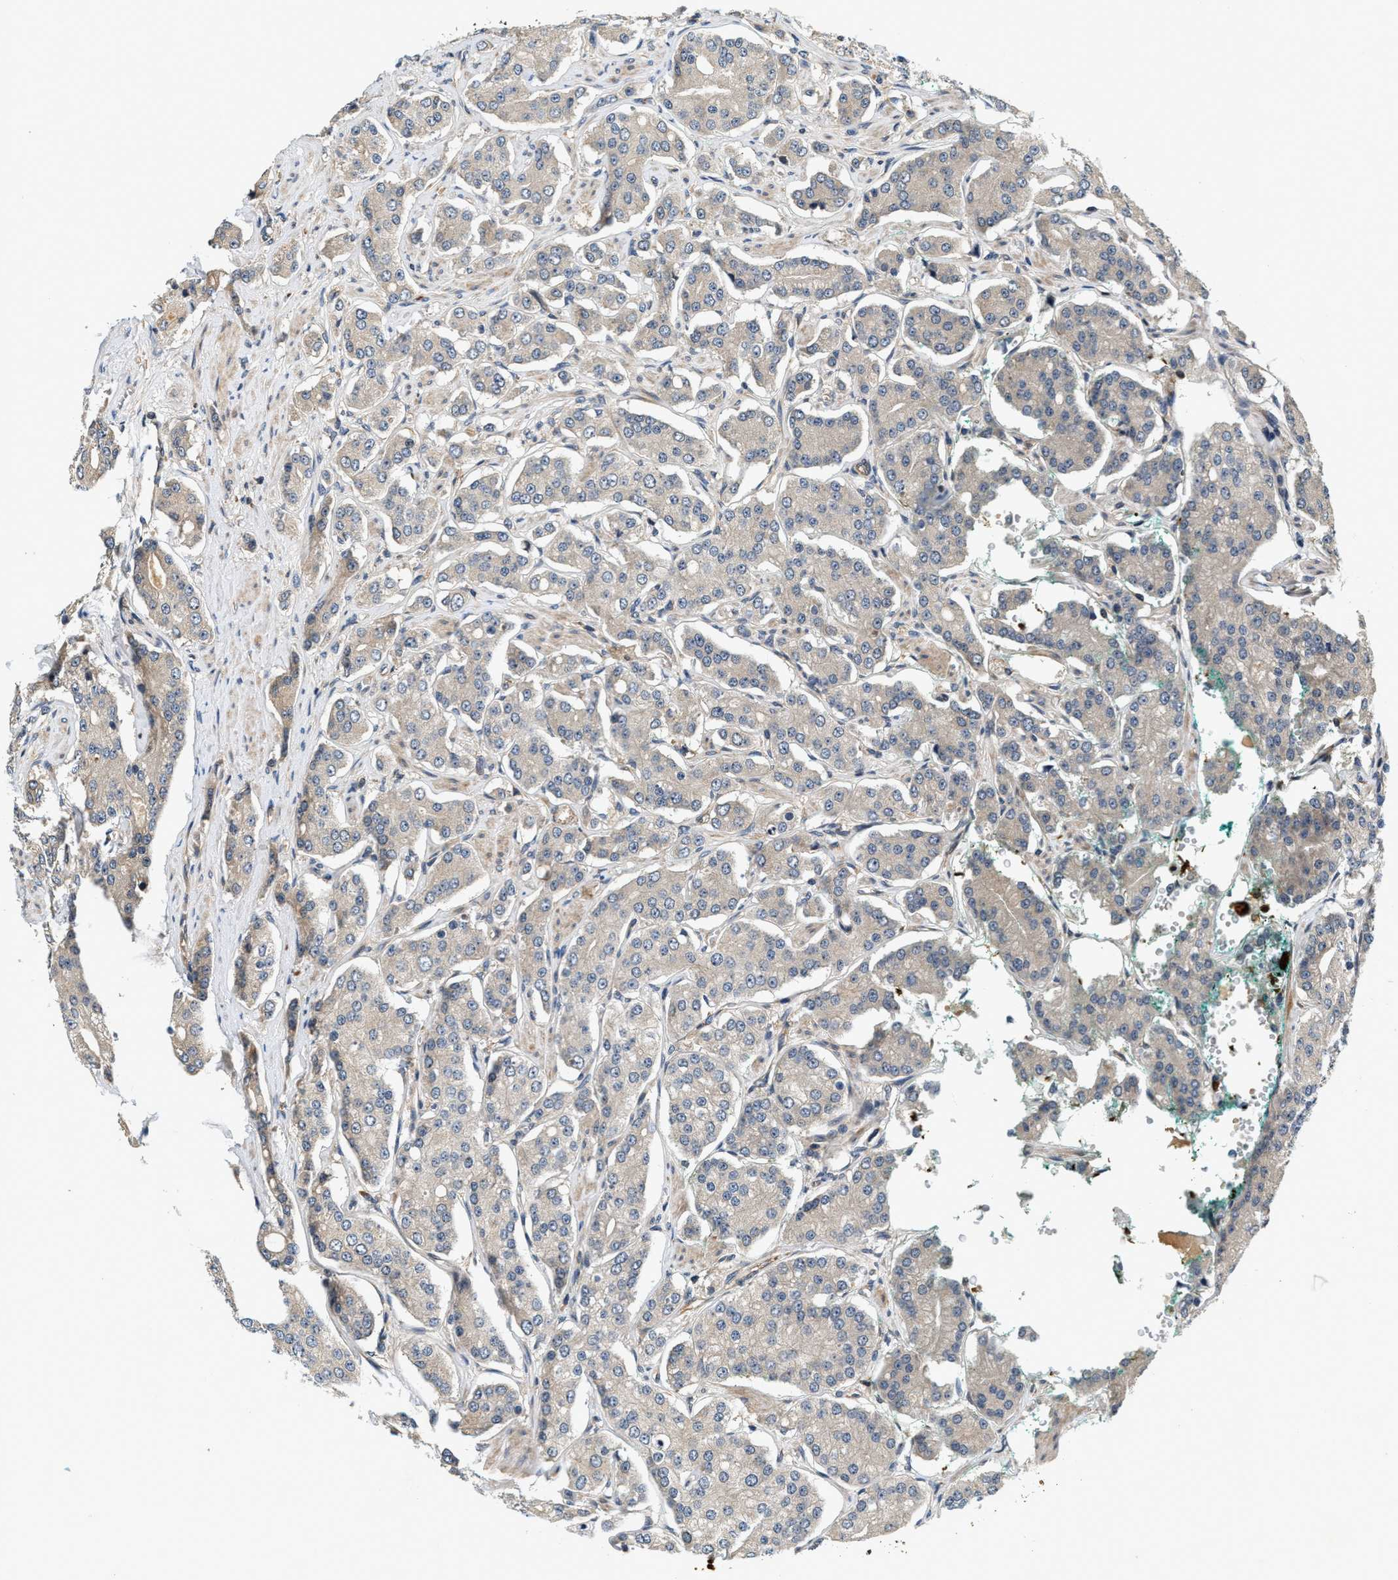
{"staining": {"intensity": "moderate", "quantity": "25%-75%", "location": "cytoplasmic/membranous"}, "tissue": "prostate cancer", "cell_type": "Tumor cells", "image_type": "cancer", "snomed": [{"axis": "morphology", "description": "Adenocarcinoma, Low grade"}, {"axis": "topography", "description": "Prostate"}], "caption": "This histopathology image demonstrates immunohistochemistry staining of human low-grade adenocarcinoma (prostate), with medium moderate cytoplasmic/membranous staining in about 25%-75% of tumor cells.", "gene": "SAMD9", "patient": {"sex": "male", "age": 69}}